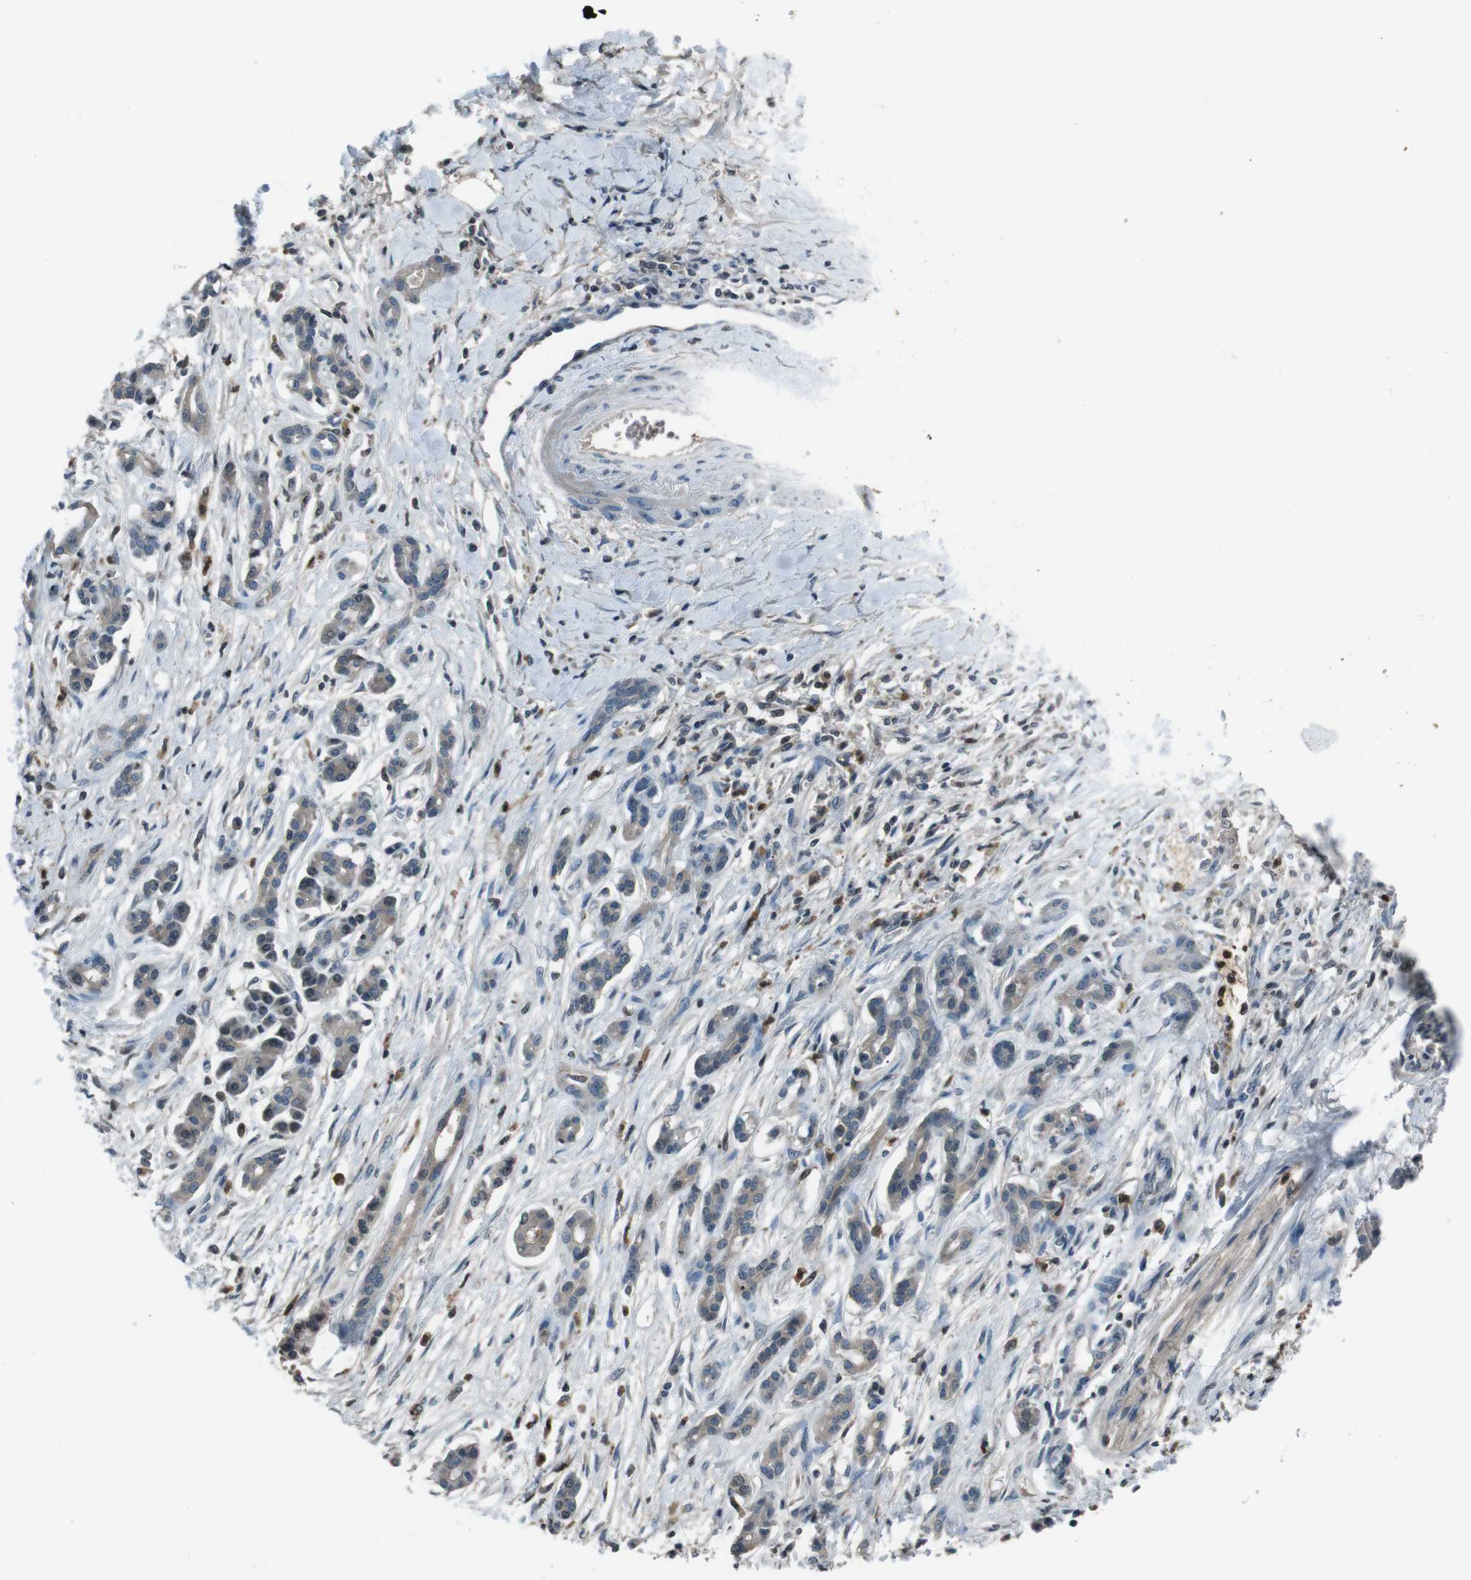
{"staining": {"intensity": "weak", "quantity": ">75%", "location": "cytoplasmic/membranous"}, "tissue": "pancreatic cancer", "cell_type": "Tumor cells", "image_type": "cancer", "snomed": [{"axis": "morphology", "description": "Adenocarcinoma, NOS"}, {"axis": "topography", "description": "Pancreas"}], "caption": "Immunohistochemistry photomicrograph of neoplastic tissue: human pancreatic adenocarcinoma stained using immunohistochemistry displays low levels of weak protein expression localized specifically in the cytoplasmic/membranous of tumor cells, appearing as a cytoplasmic/membranous brown color.", "gene": "UGT1A6", "patient": {"sex": "male", "age": 56}}